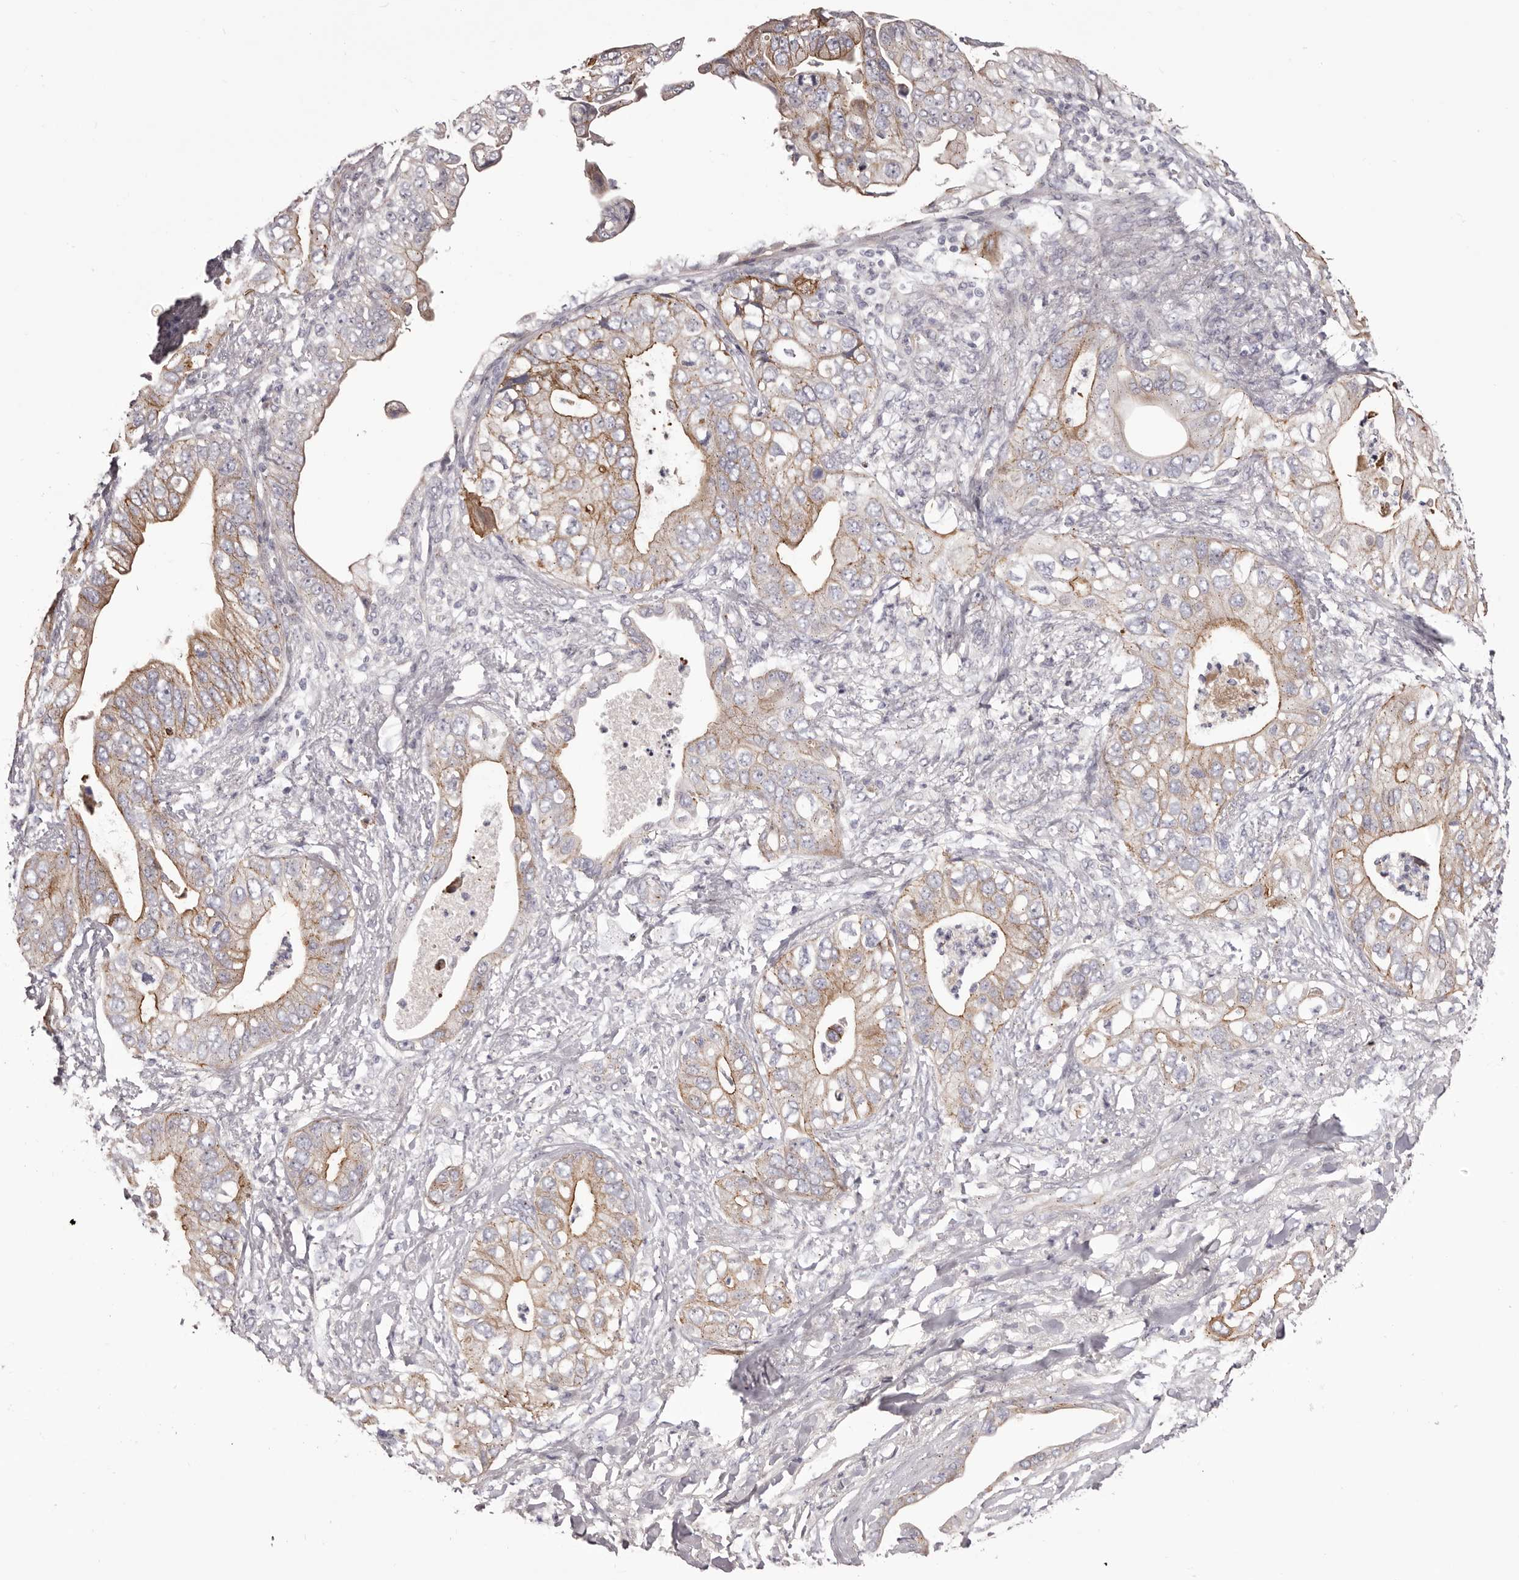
{"staining": {"intensity": "moderate", "quantity": ">75%", "location": "cytoplasmic/membranous"}, "tissue": "pancreatic cancer", "cell_type": "Tumor cells", "image_type": "cancer", "snomed": [{"axis": "morphology", "description": "Adenocarcinoma, NOS"}, {"axis": "topography", "description": "Pancreas"}], "caption": "Pancreatic cancer (adenocarcinoma) stained with a protein marker exhibits moderate staining in tumor cells.", "gene": "PEG10", "patient": {"sex": "female", "age": 78}}